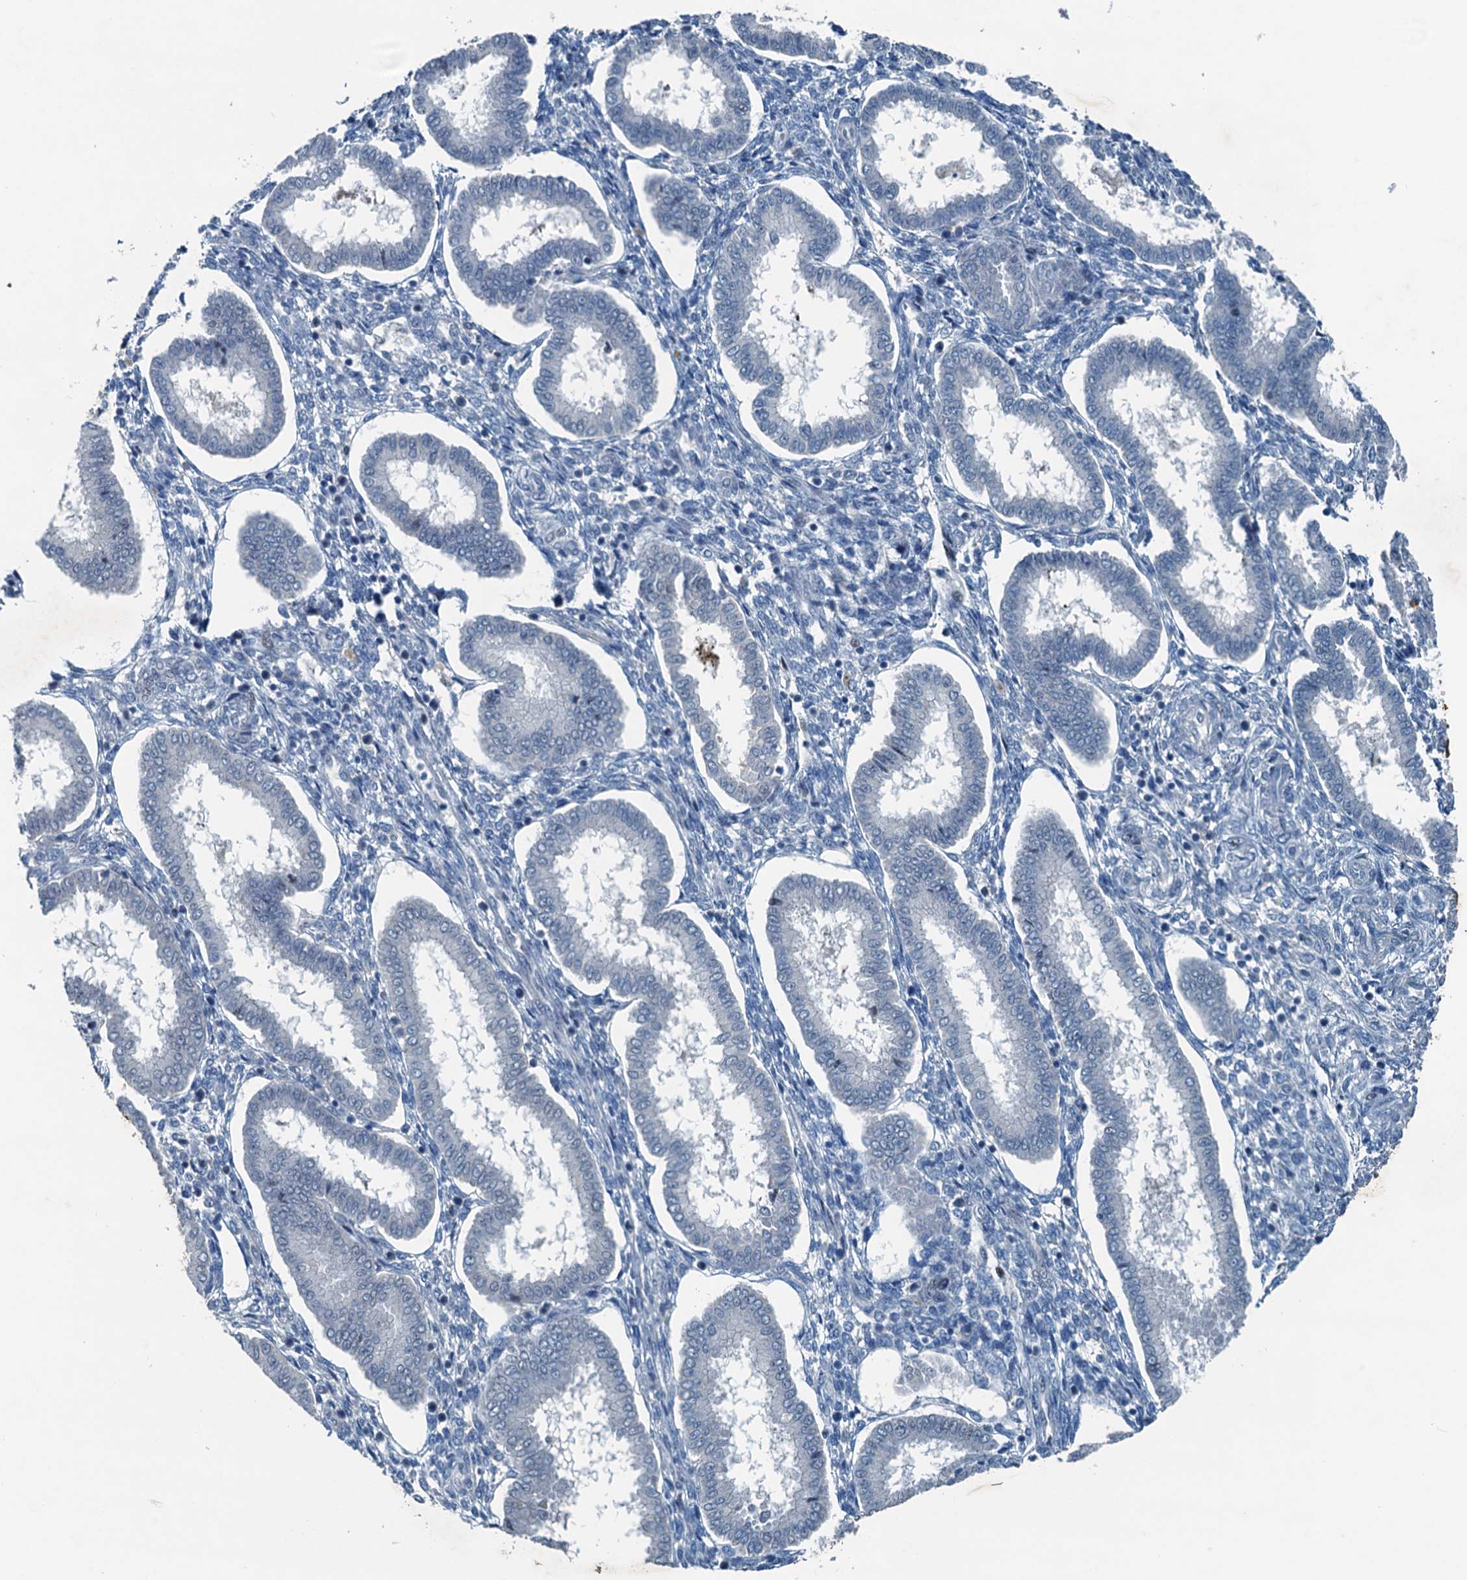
{"staining": {"intensity": "negative", "quantity": "none", "location": "none"}, "tissue": "endometrium", "cell_type": "Cells in endometrial stroma", "image_type": "normal", "snomed": [{"axis": "morphology", "description": "Normal tissue, NOS"}, {"axis": "topography", "description": "Endometrium"}], "caption": "This is an IHC image of normal endometrium. There is no positivity in cells in endometrial stroma.", "gene": "CBLIF", "patient": {"sex": "female", "age": 24}}